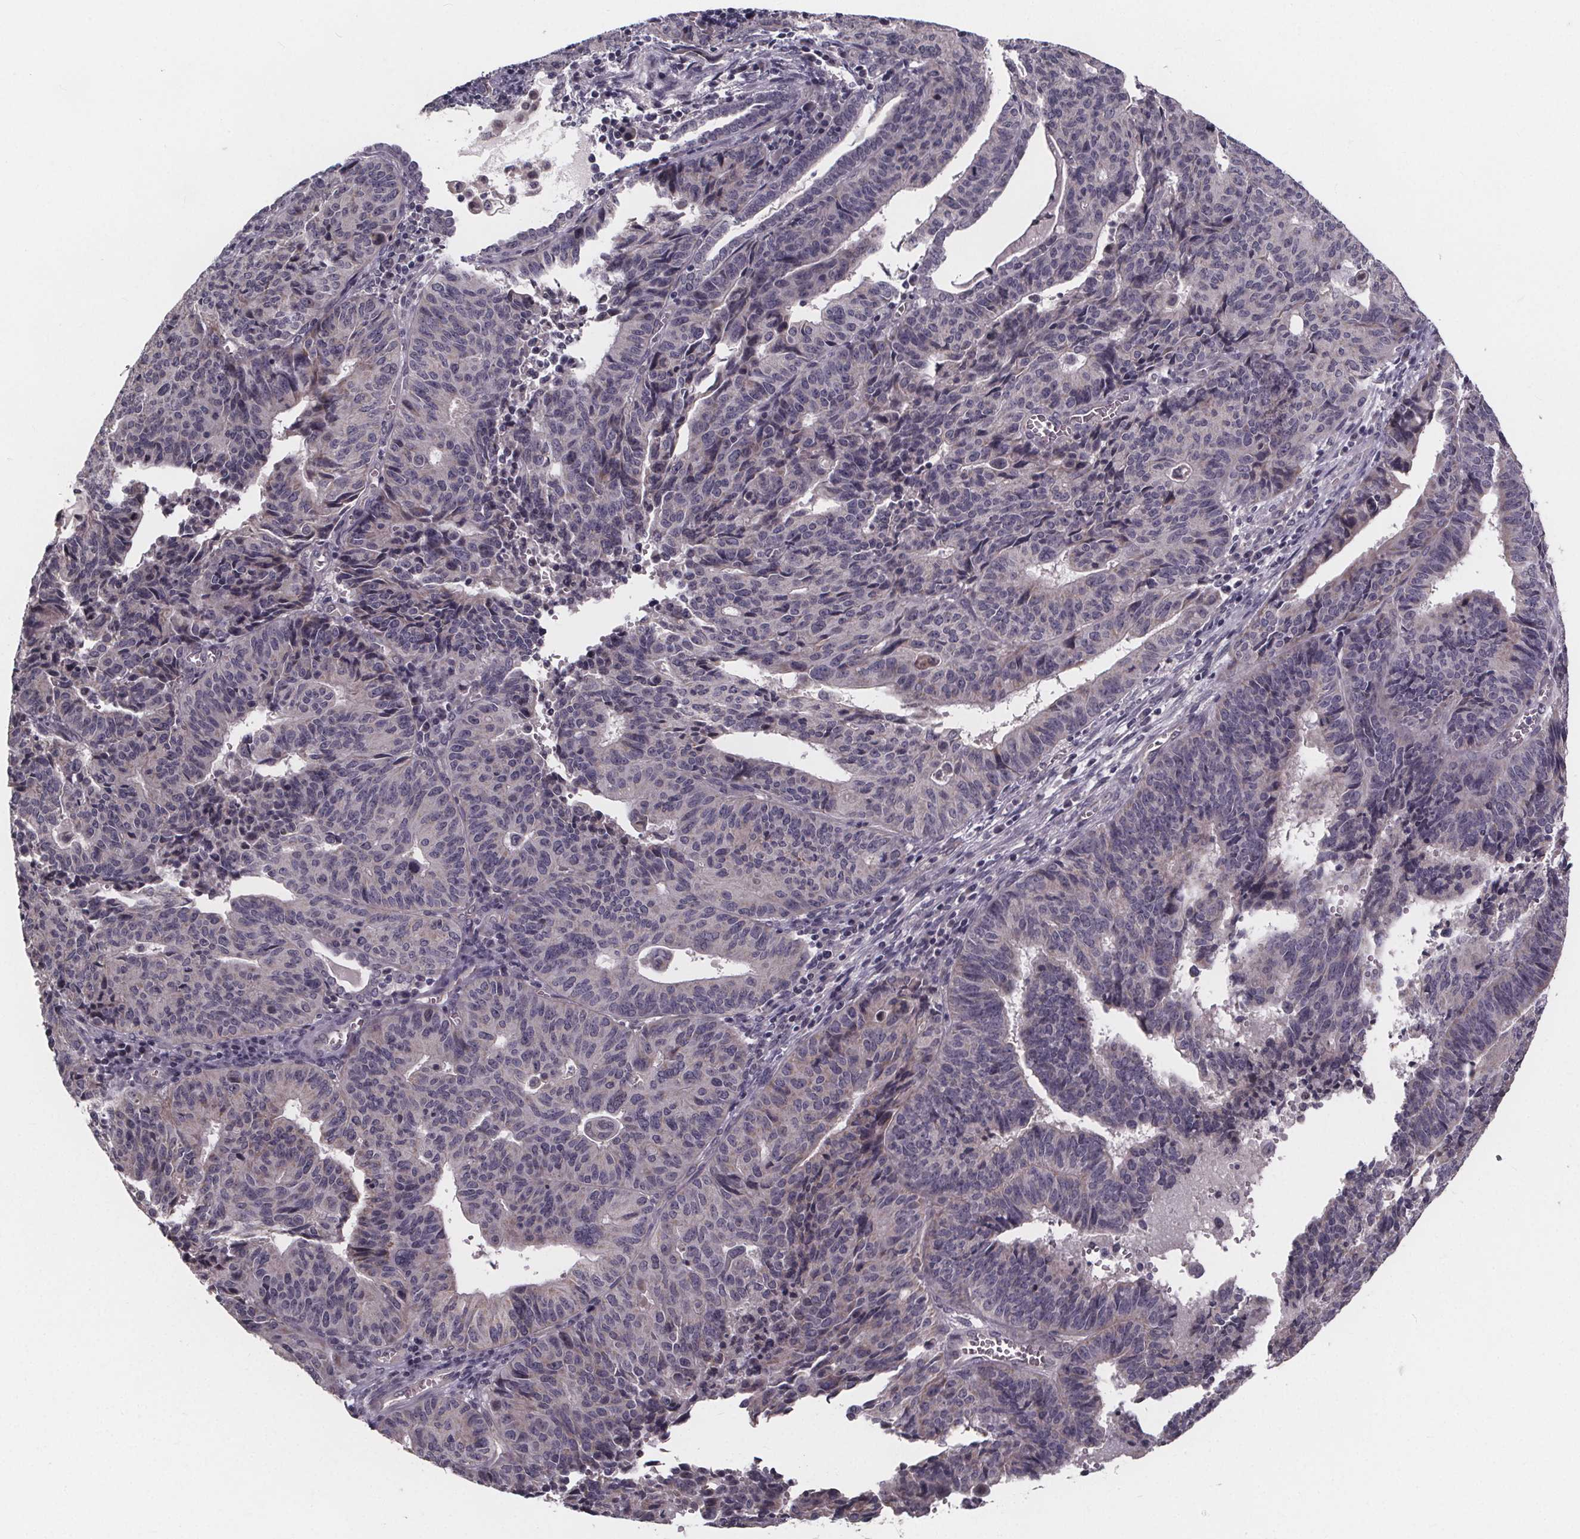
{"staining": {"intensity": "negative", "quantity": "none", "location": "none"}, "tissue": "endometrial cancer", "cell_type": "Tumor cells", "image_type": "cancer", "snomed": [{"axis": "morphology", "description": "Adenocarcinoma, NOS"}, {"axis": "topography", "description": "Endometrium"}], "caption": "Immunohistochemistry of human adenocarcinoma (endometrial) exhibits no positivity in tumor cells. (DAB (3,3'-diaminobenzidine) IHC visualized using brightfield microscopy, high magnification).", "gene": "FAM181B", "patient": {"sex": "female", "age": 65}}